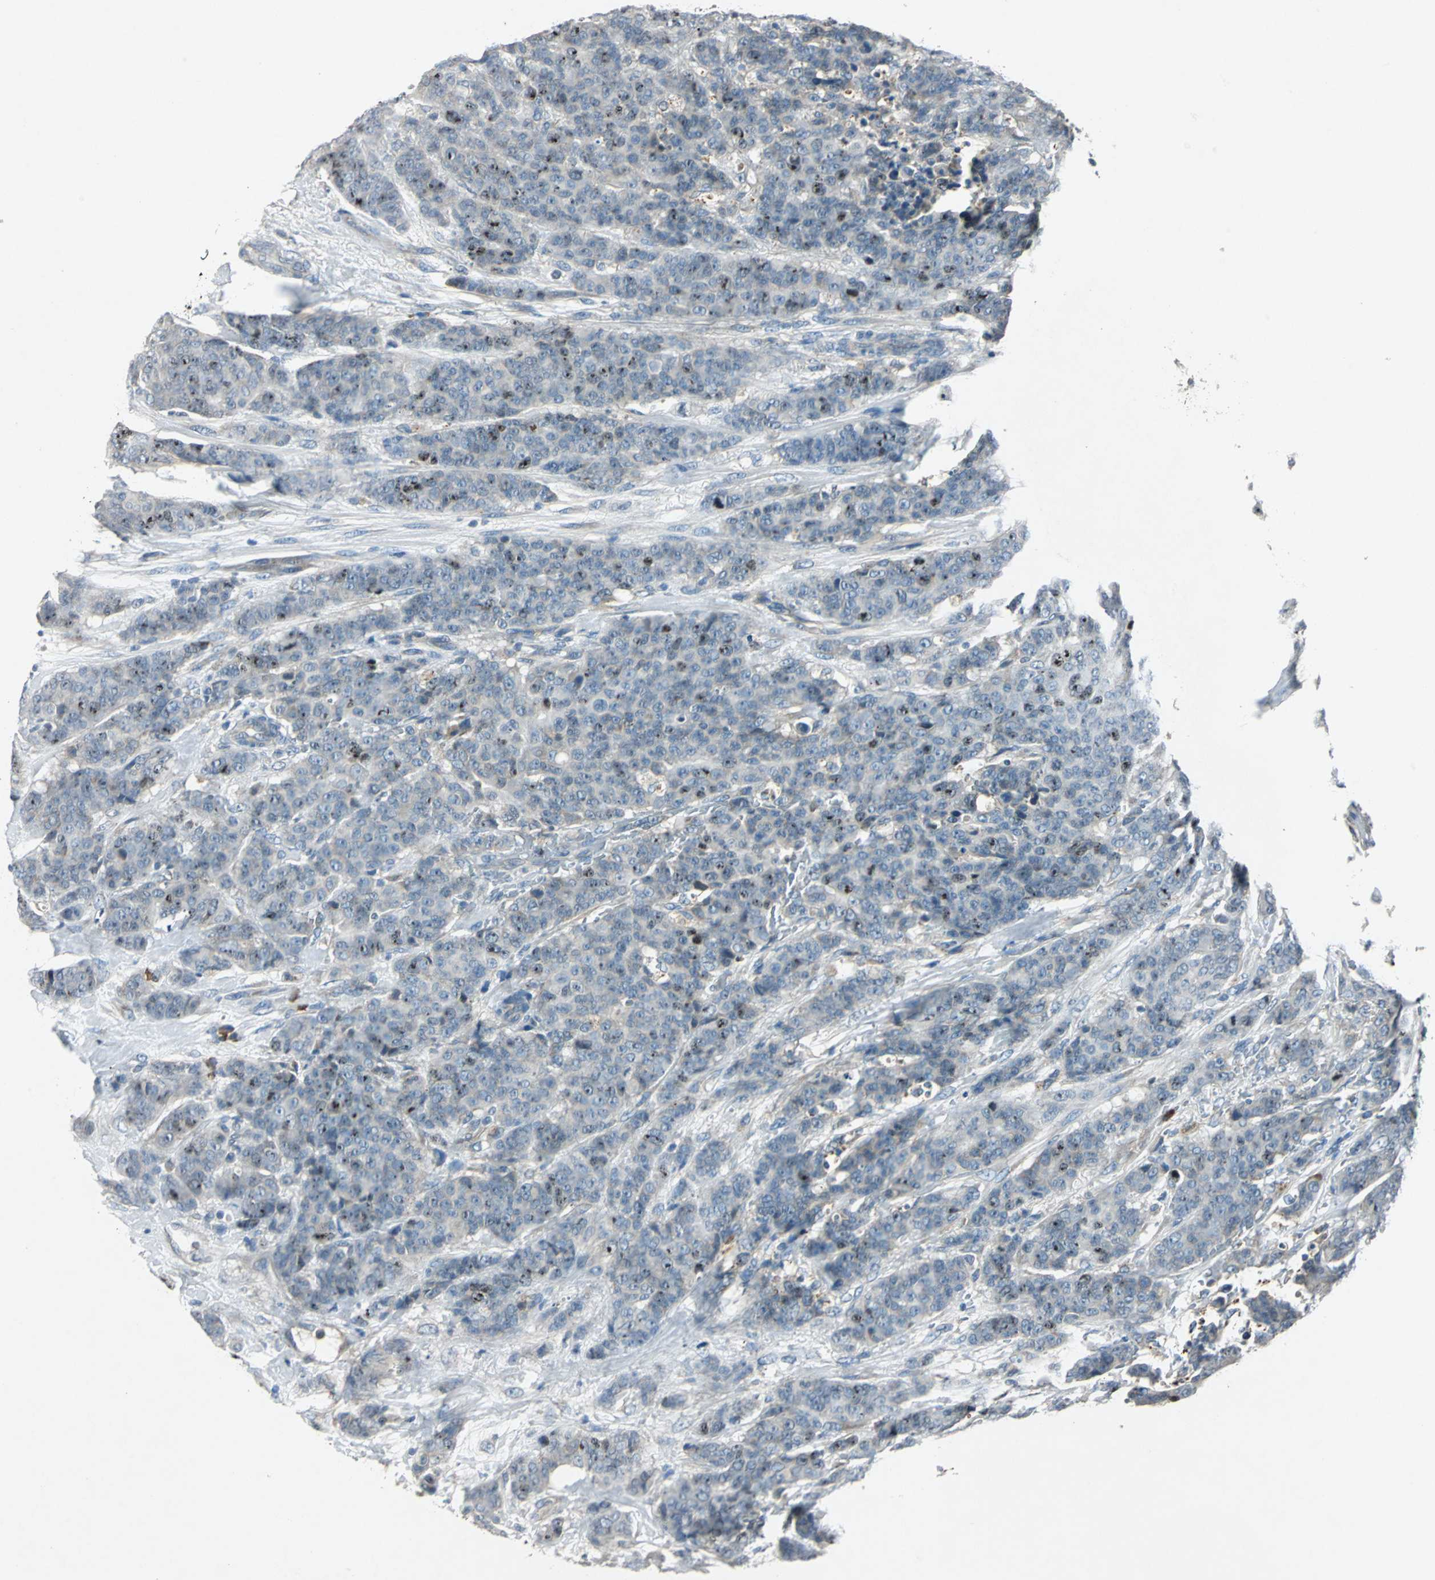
{"staining": {"intensity": "moderate", "quantity": "25%-75%", "location": "nuclear"}, "tissue": "breast cancer", "cell_type": "Tumor cells", "image_type": "cancer", "snomed": [{"axis": "morphology", "description": "Duct carcinoma"}, {"axis": "topography", "description": "Breast"}], "caption": "Protein expression analysis of human invasive ductal carcinoma (breast) reveals moderate nuclear positivity in about 25%-75% of tumor cells.", "gene": "SLC2A13", "patient": {"sex": "female", "age": 40}}